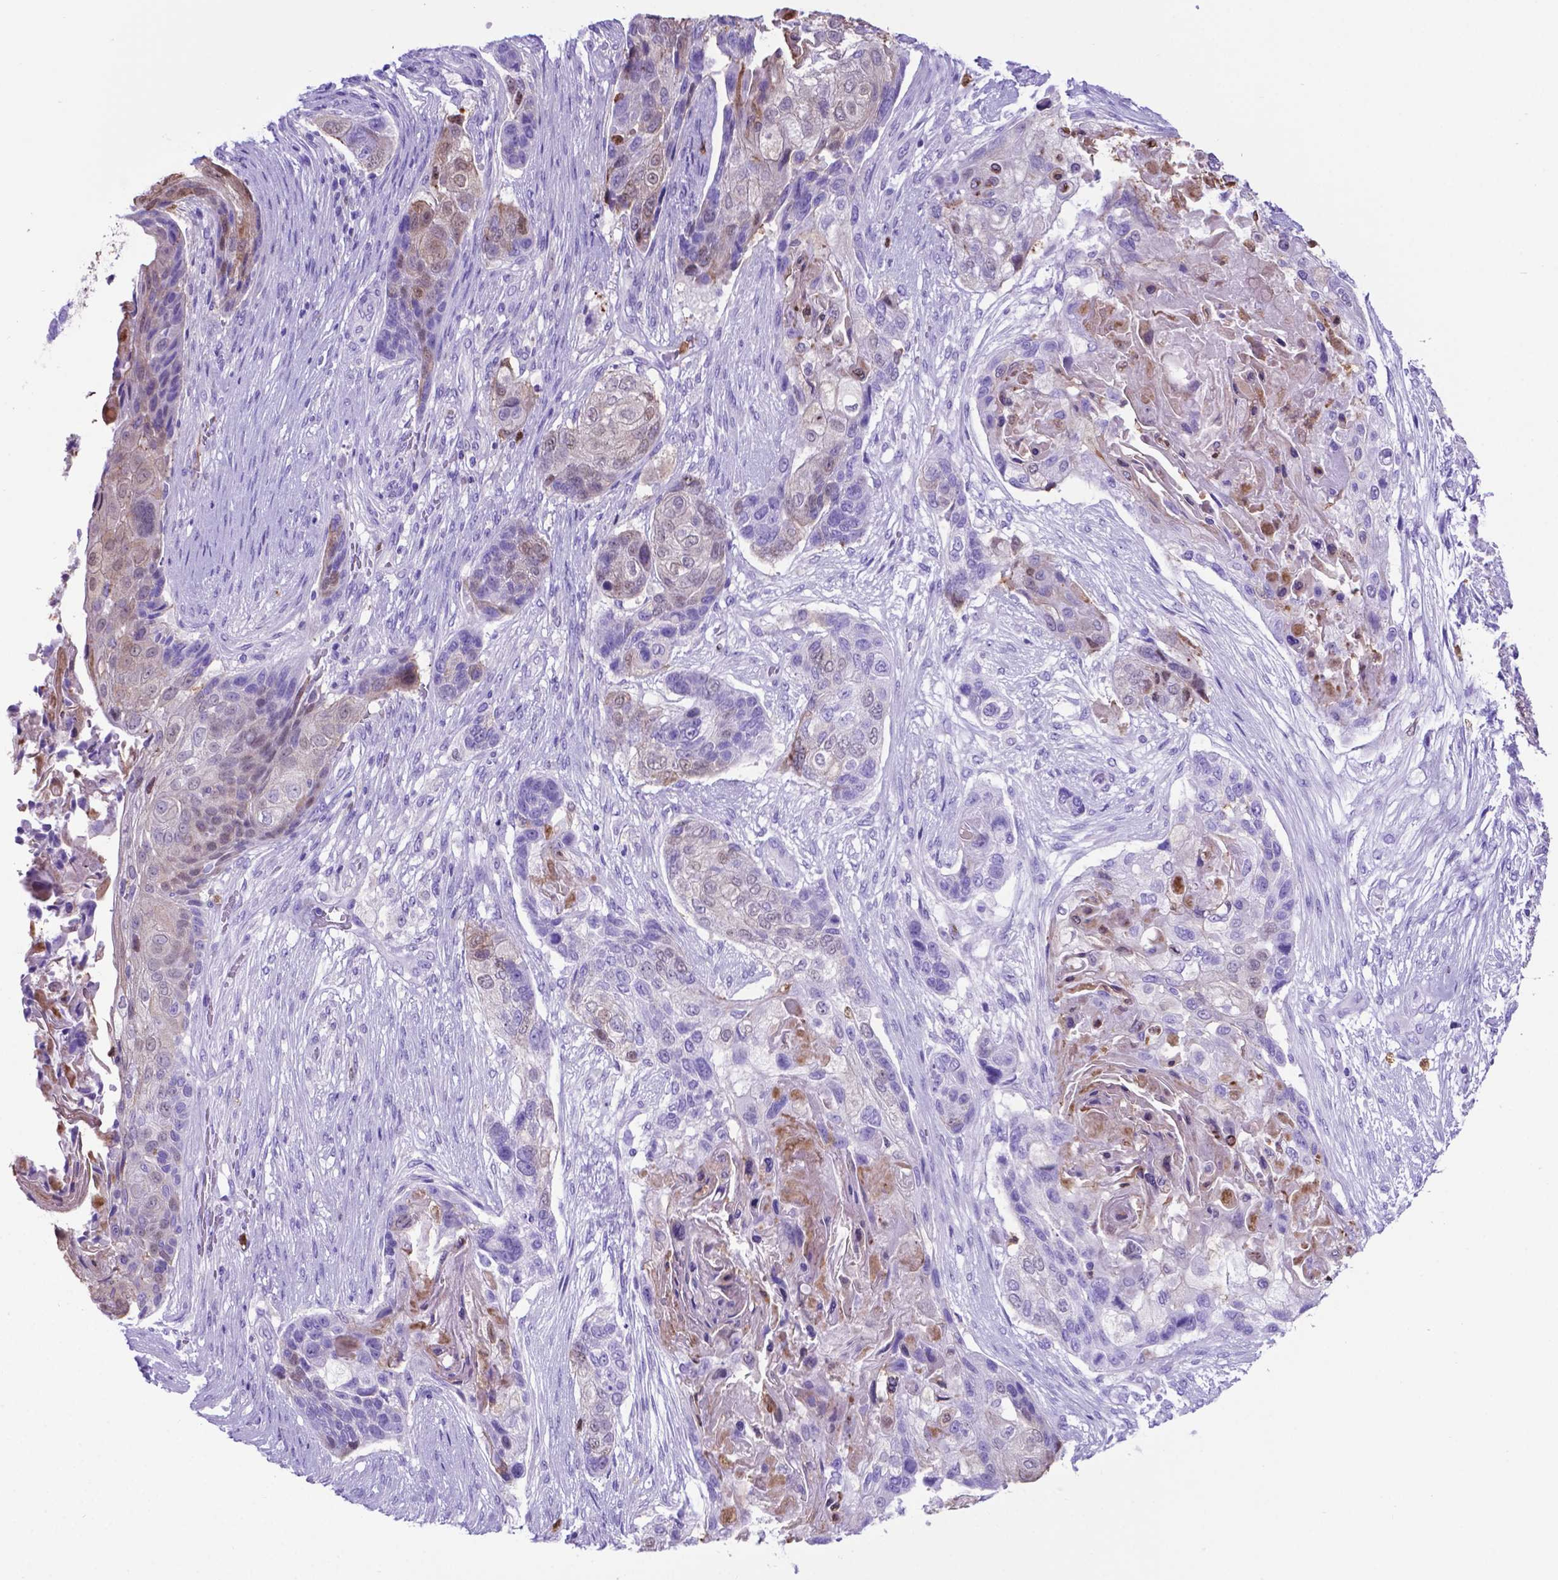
{"staining": {"intensity": "negative", "quantity": "none", "location": "none"}, "tissue": "lung cancer", "cell_type": "Tumor cells", "image_type": "cancer", "snomed": [{"axis": "morphology", "description": "Squamous cell carcinoma, NOS"}, {"axis": "topography", "description": "Lung"}], "caption": "A high-resolution micrograph shows IHC staining of lung cancer, which demonstrates no significant staining in tumor cells.", "gene": "LZTR1", "patient": {"sex": "male", "age": 69}}